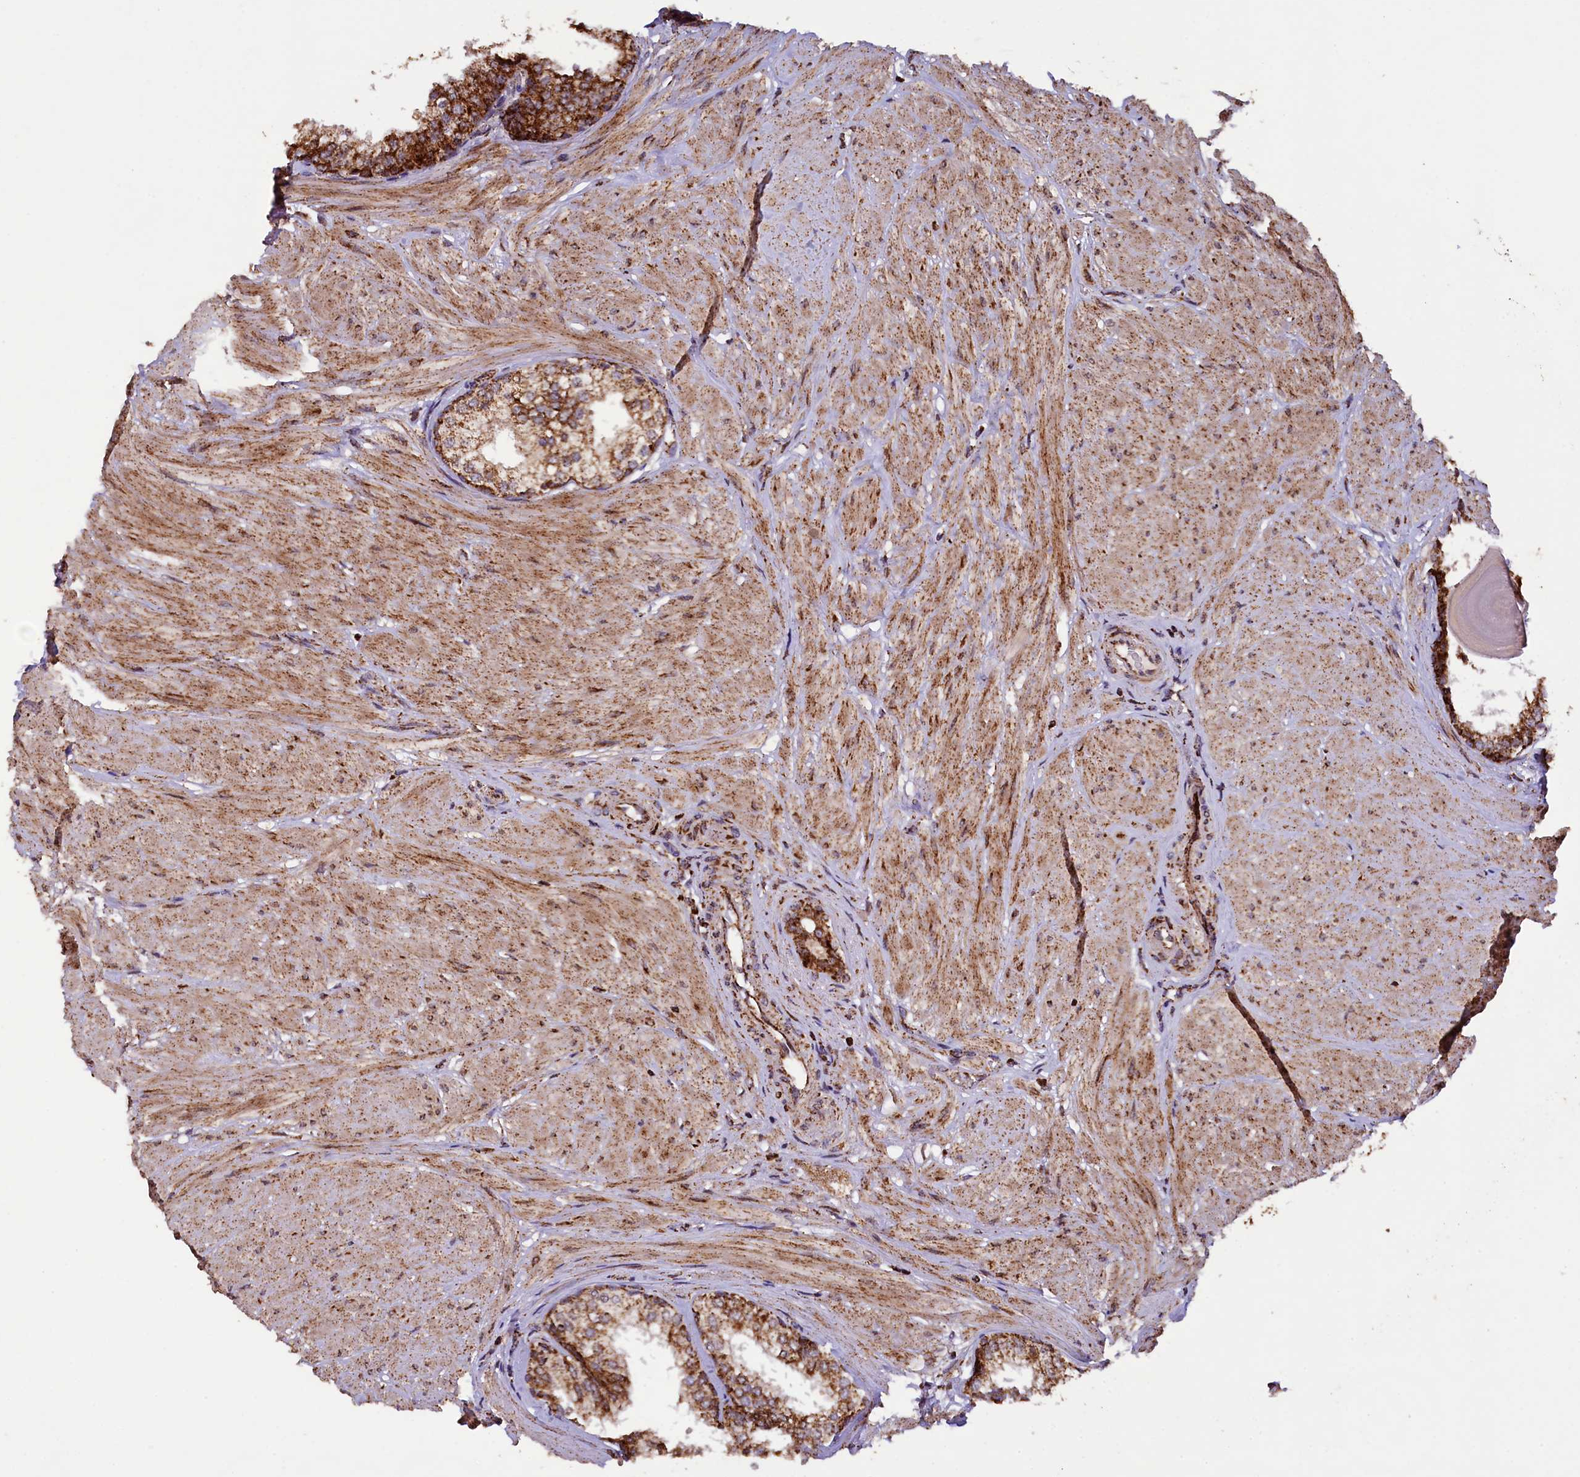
{"staining": {"intensity": "strong", "quantity": ">75%", "location": "cytoplasmic/membranous"}, "tissue": "prostate", "cell_type": "Glandular cells", "image_type": "normal", "snomed": [{"axis": "morphology", "description": "Normal tissue, NOS"}, {"axis": "topography", "description": "Prostate"}], "caption": "Brown immunohistochemical staining in normal human prostate displays strong cytoplasmic/membranous positivity in about >75% of glandular cells.", "gene": "KLC2", "patient": {"sex": "male", "age": 48}}